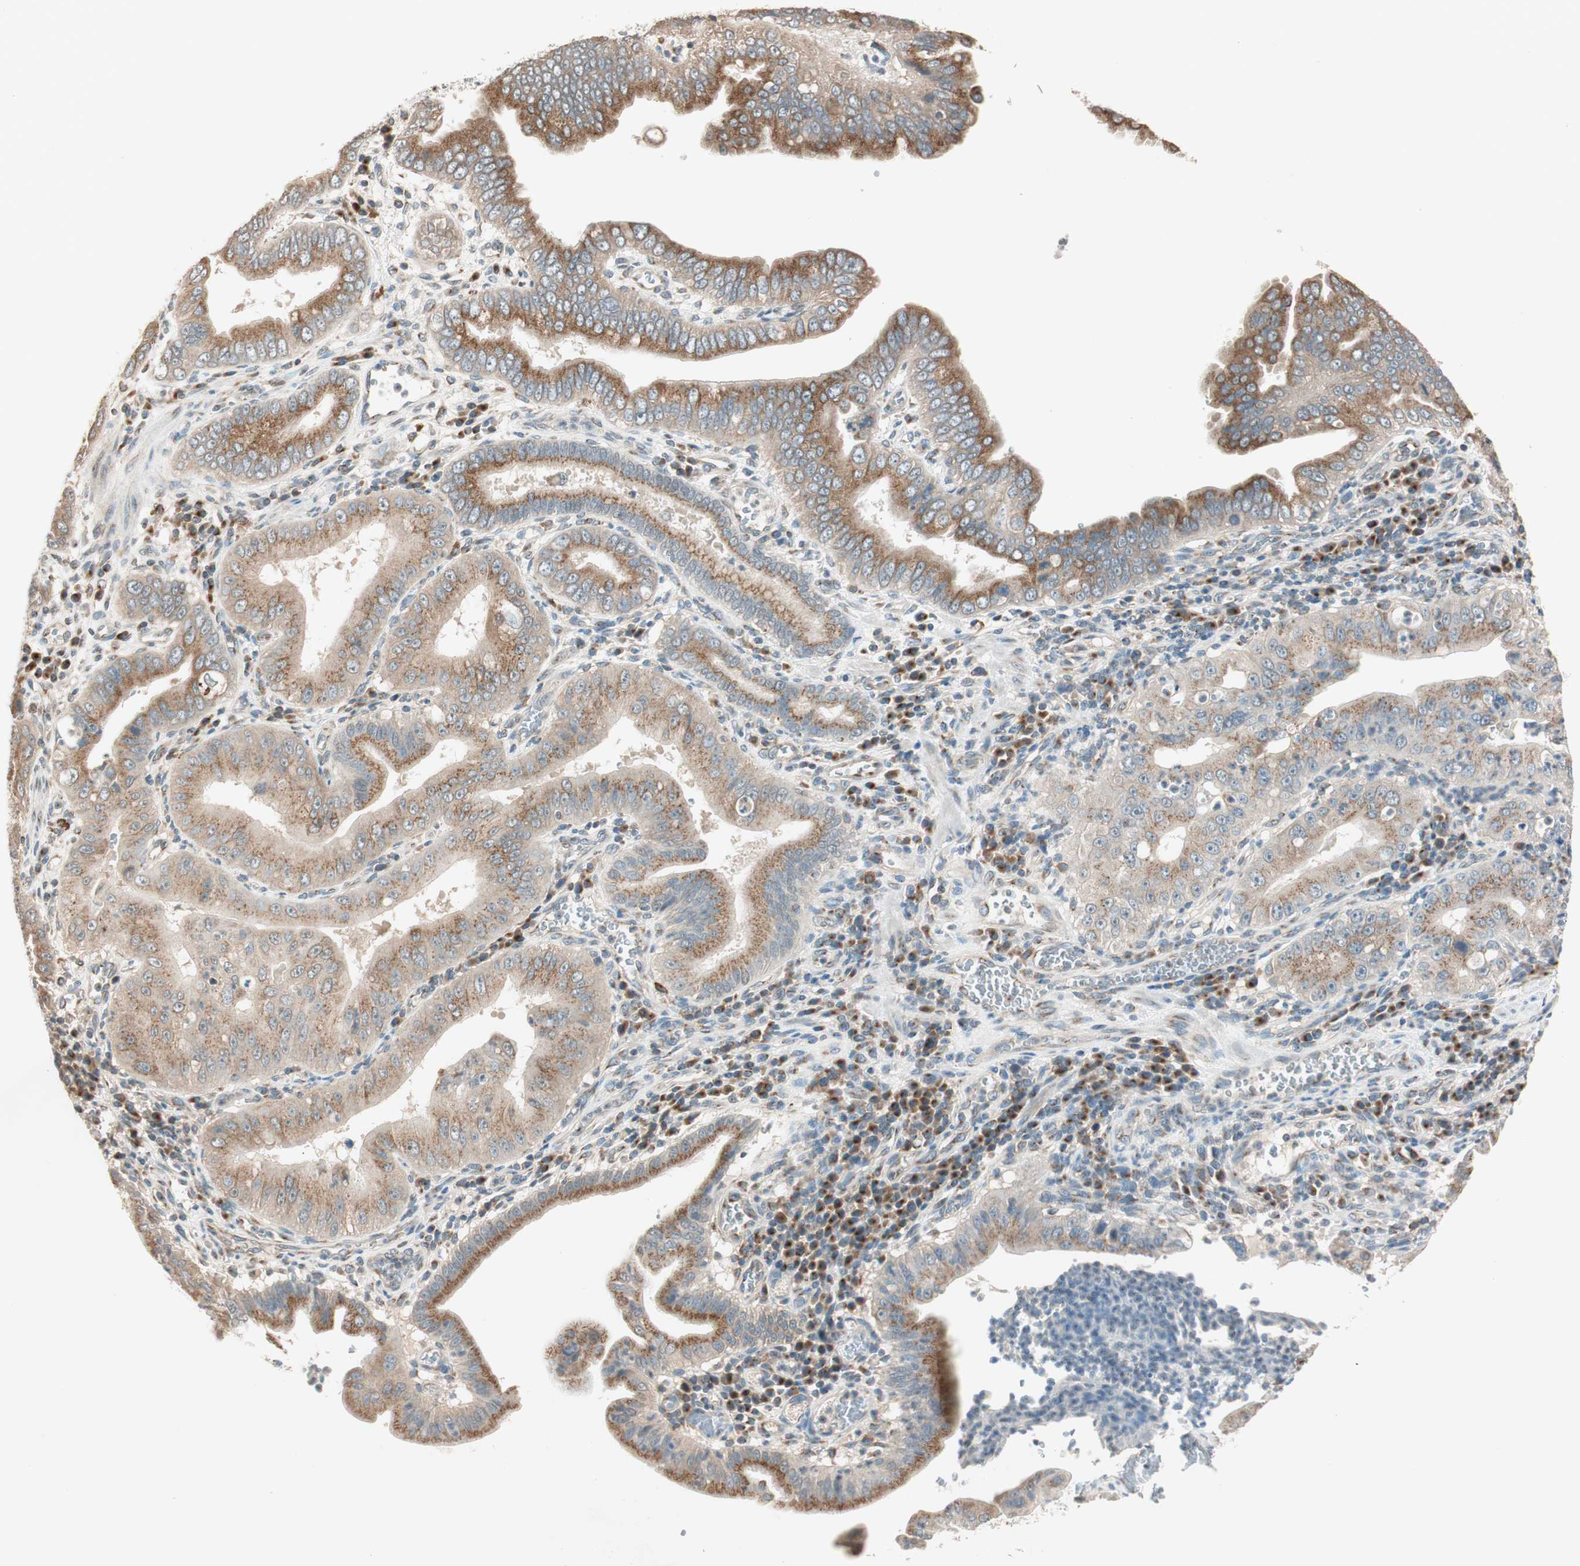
{"staining": {"intensity": "moderate", "quantity": ">75%", "location": "cytoplasmic/membranous"}, "tissue": "pancreatic cancer", "cell_type": "Tumor cells", "image_type": "cancer", "snomed": [{"axis": "morphology", "description": "Normal tissue, NOS"}, {"axis": "topography", "description": "Lymph node"}], "caption": "Immunohistochemical staining of human pancreatic cancer demonstrates moderate cytoplasmic/membranous protein staining in approximately >75% of tumor cells.", "gene": "SEC16A", "patient": {"sex": "male", "age": 50}}